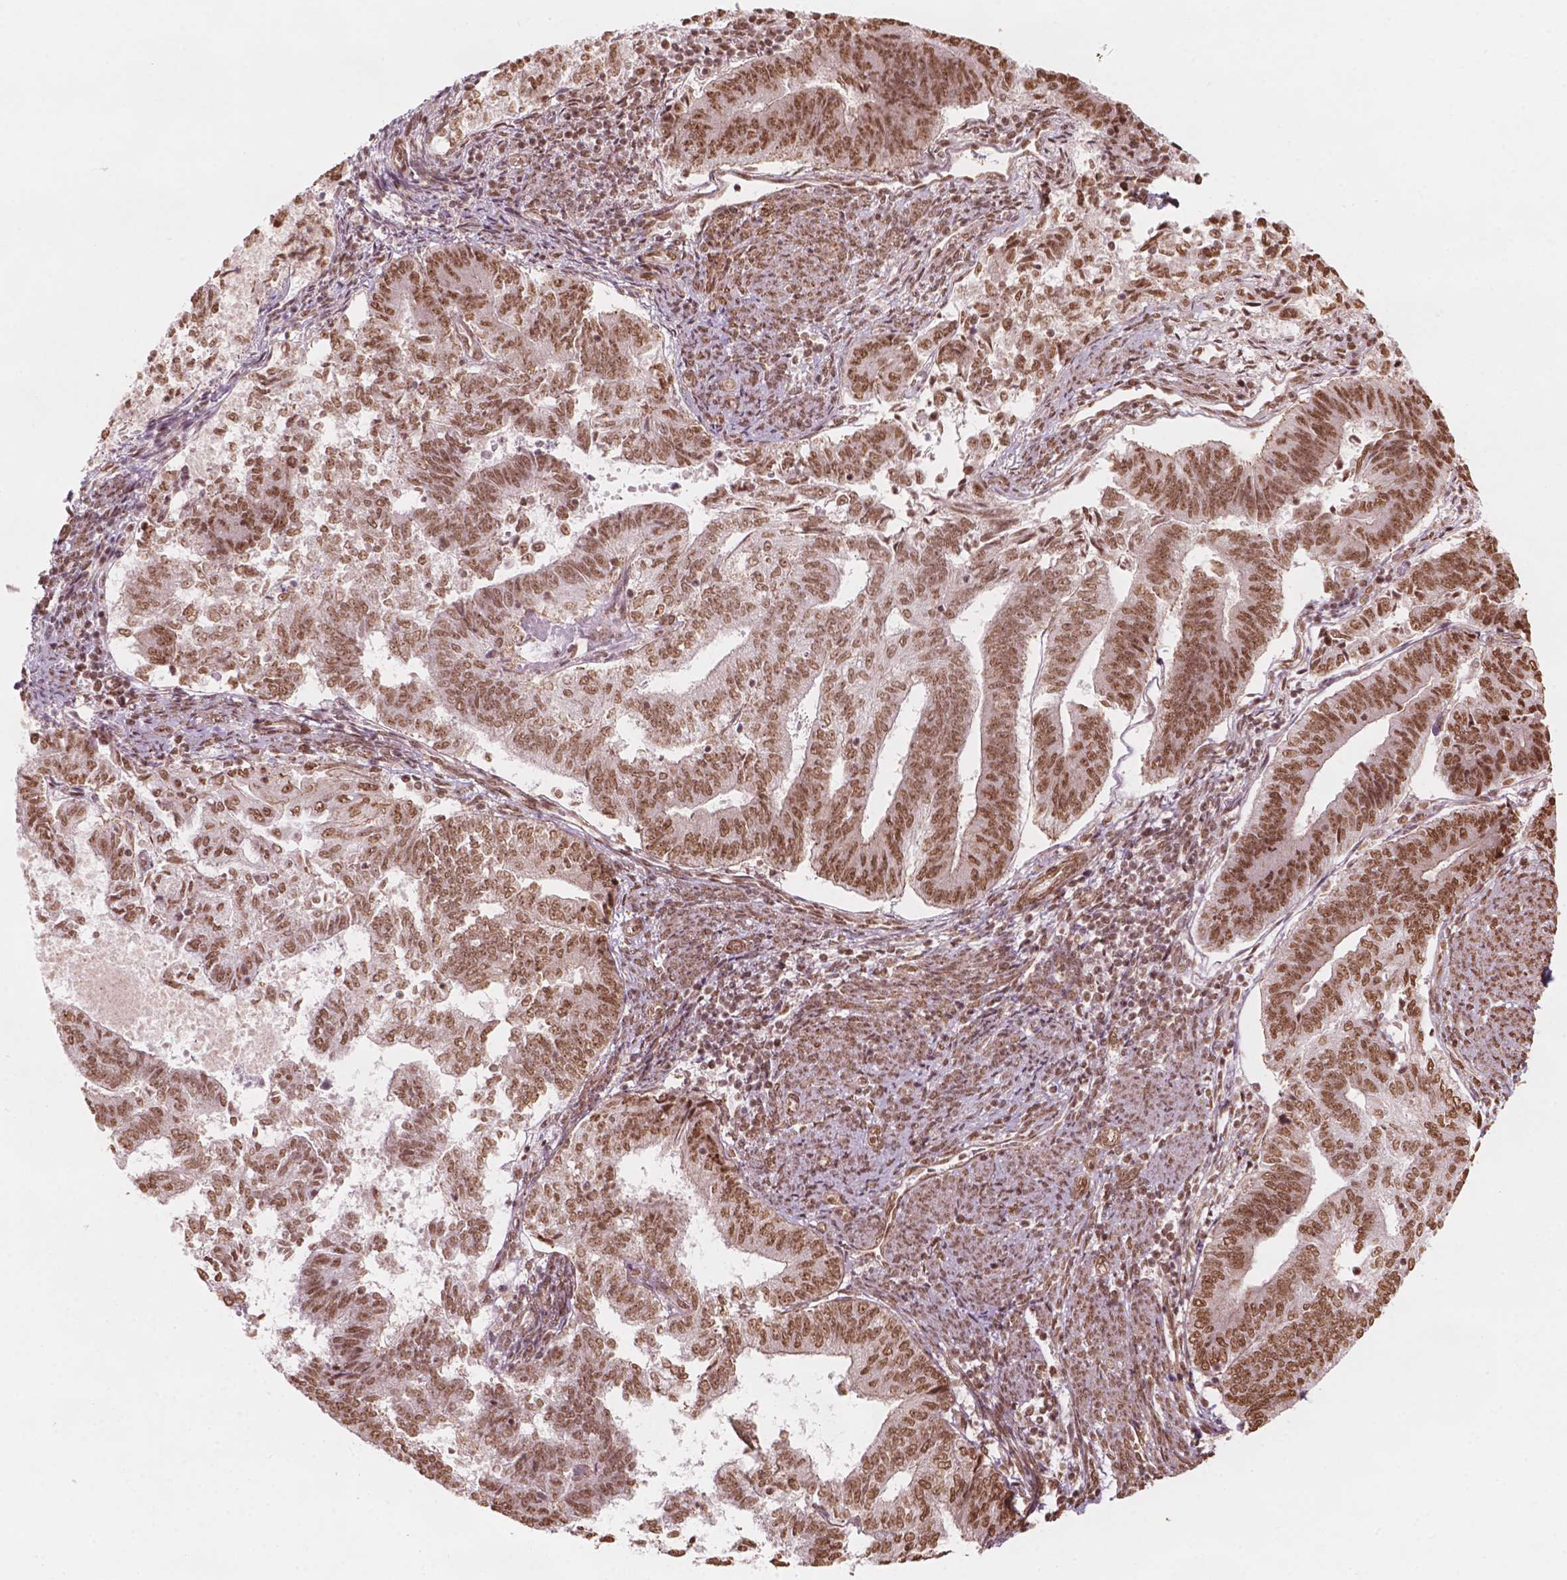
{"staining": {"intensity": "moderate", "quantity": ">75%", "location": "nuclear"}, "tissue": "endometrial cancer", "cell_type": "Tumor cells", "image_type": "cancer", "snomed": [{"axis": "morphology", "description": "Adenocarcinoma, NOS"}, {"axis": "topography", "description": "Endometrium"}], "caption": "Endometrial cancer stained with IHC demonstrates moderate nuclear expression in approximately >75% of tumor cells. (DAB (3,3'-diaminobenzidine) = brown stain, brightfield microscopy at high magnification).", "gene": "GTF3C5", "patient": {"sex": "female", "age": 65}}